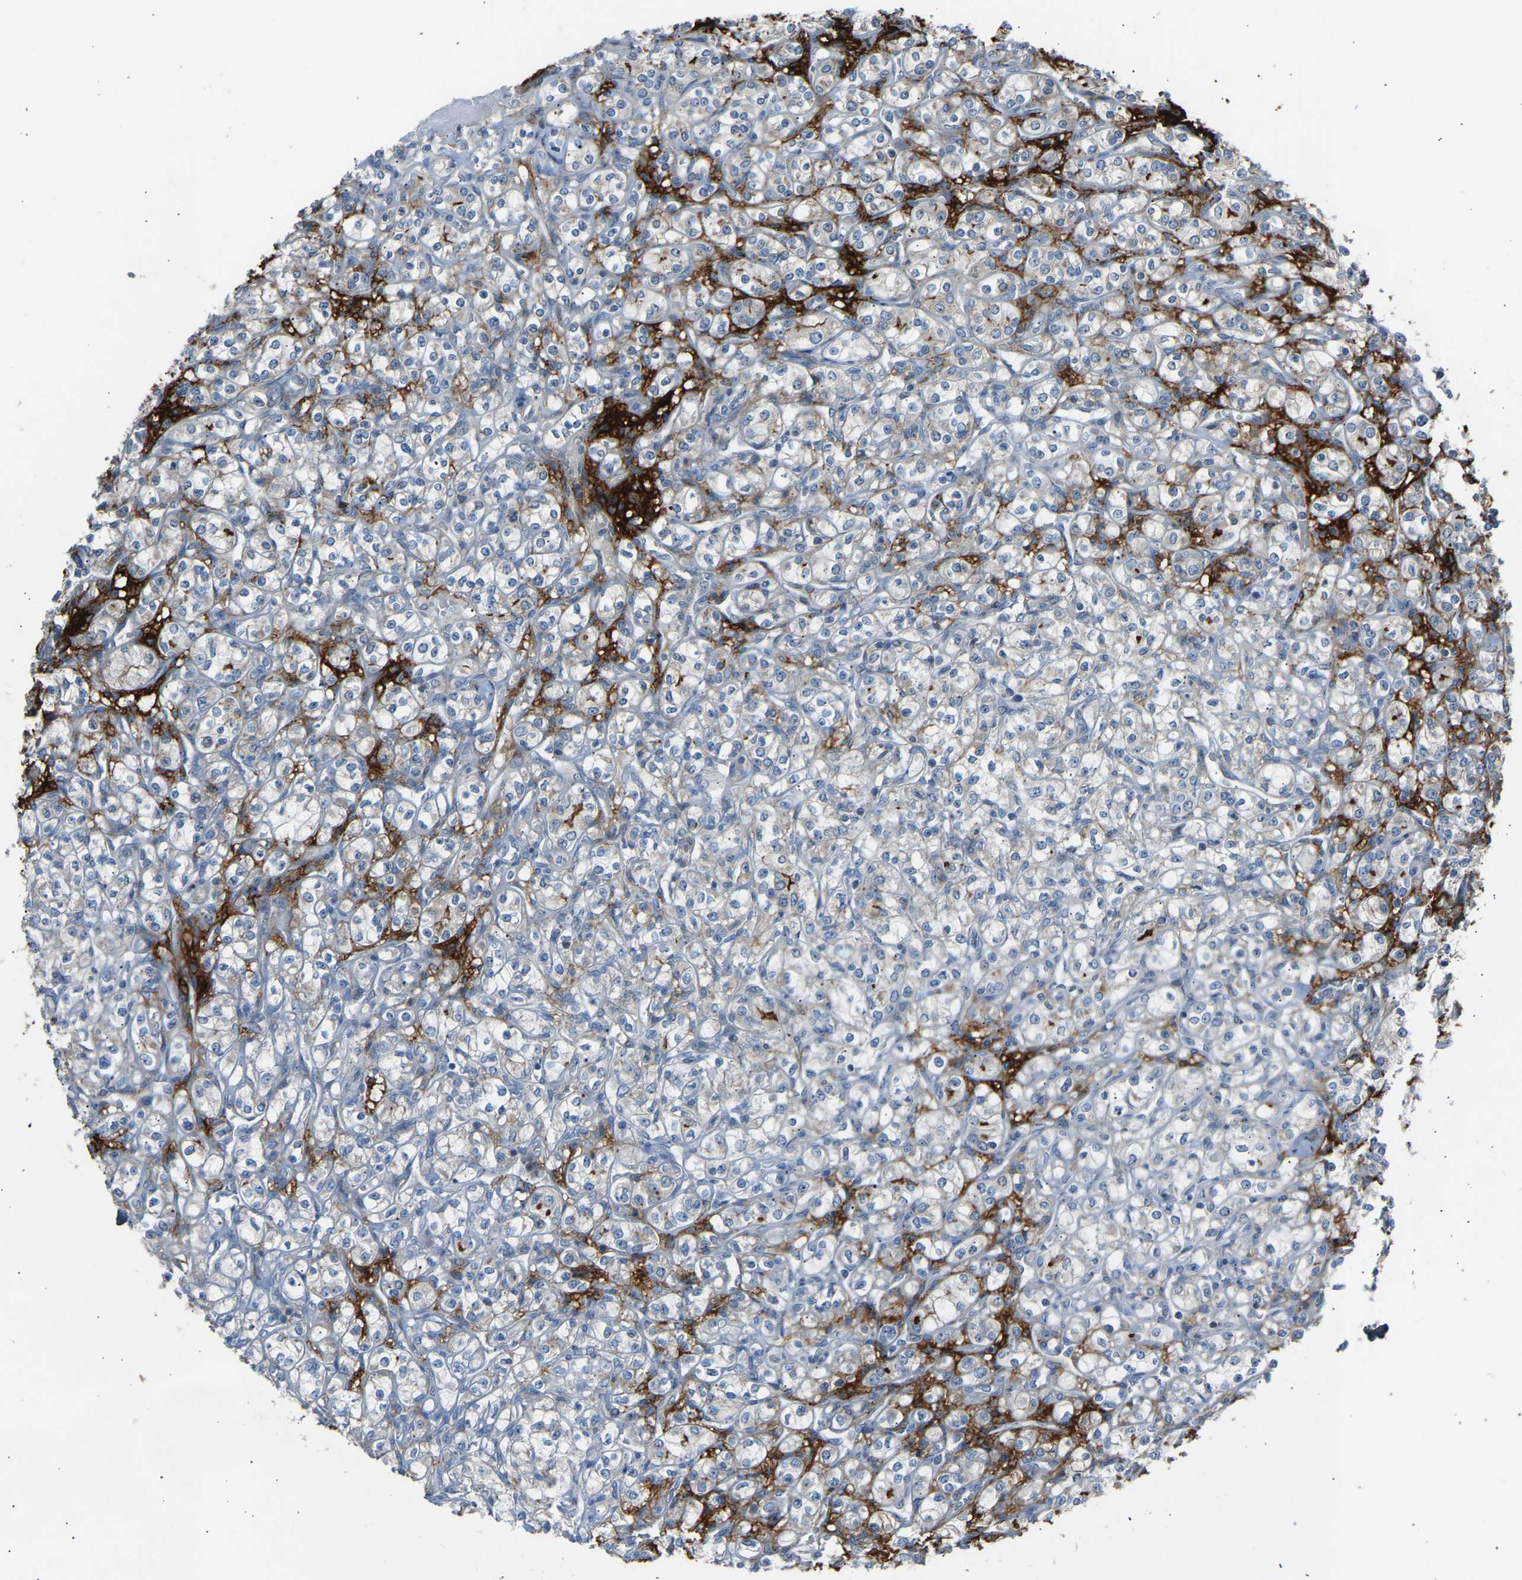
{"staining": {"intensity": "negative", "quantity": "none", "location": "none"}, "tissue": "renal cancer", "cell_type": "Tumor cells", "image_type": "cancer", "snomed": [{"axis": "morphology", "description": "Adenocarcinoma, NOS"}, {"axis": "topography", "description": "Kidney"}], "caption": "Immunohistochemistry photomicrograph of neoplastic tissue: renal adenocarcinoma stained with DAB (3,3'-diaminobenzidine) reveals no significant protein expression in tumor cells.", "gene": "VPS41", "patient": {"sex": "male", "age": 77}}